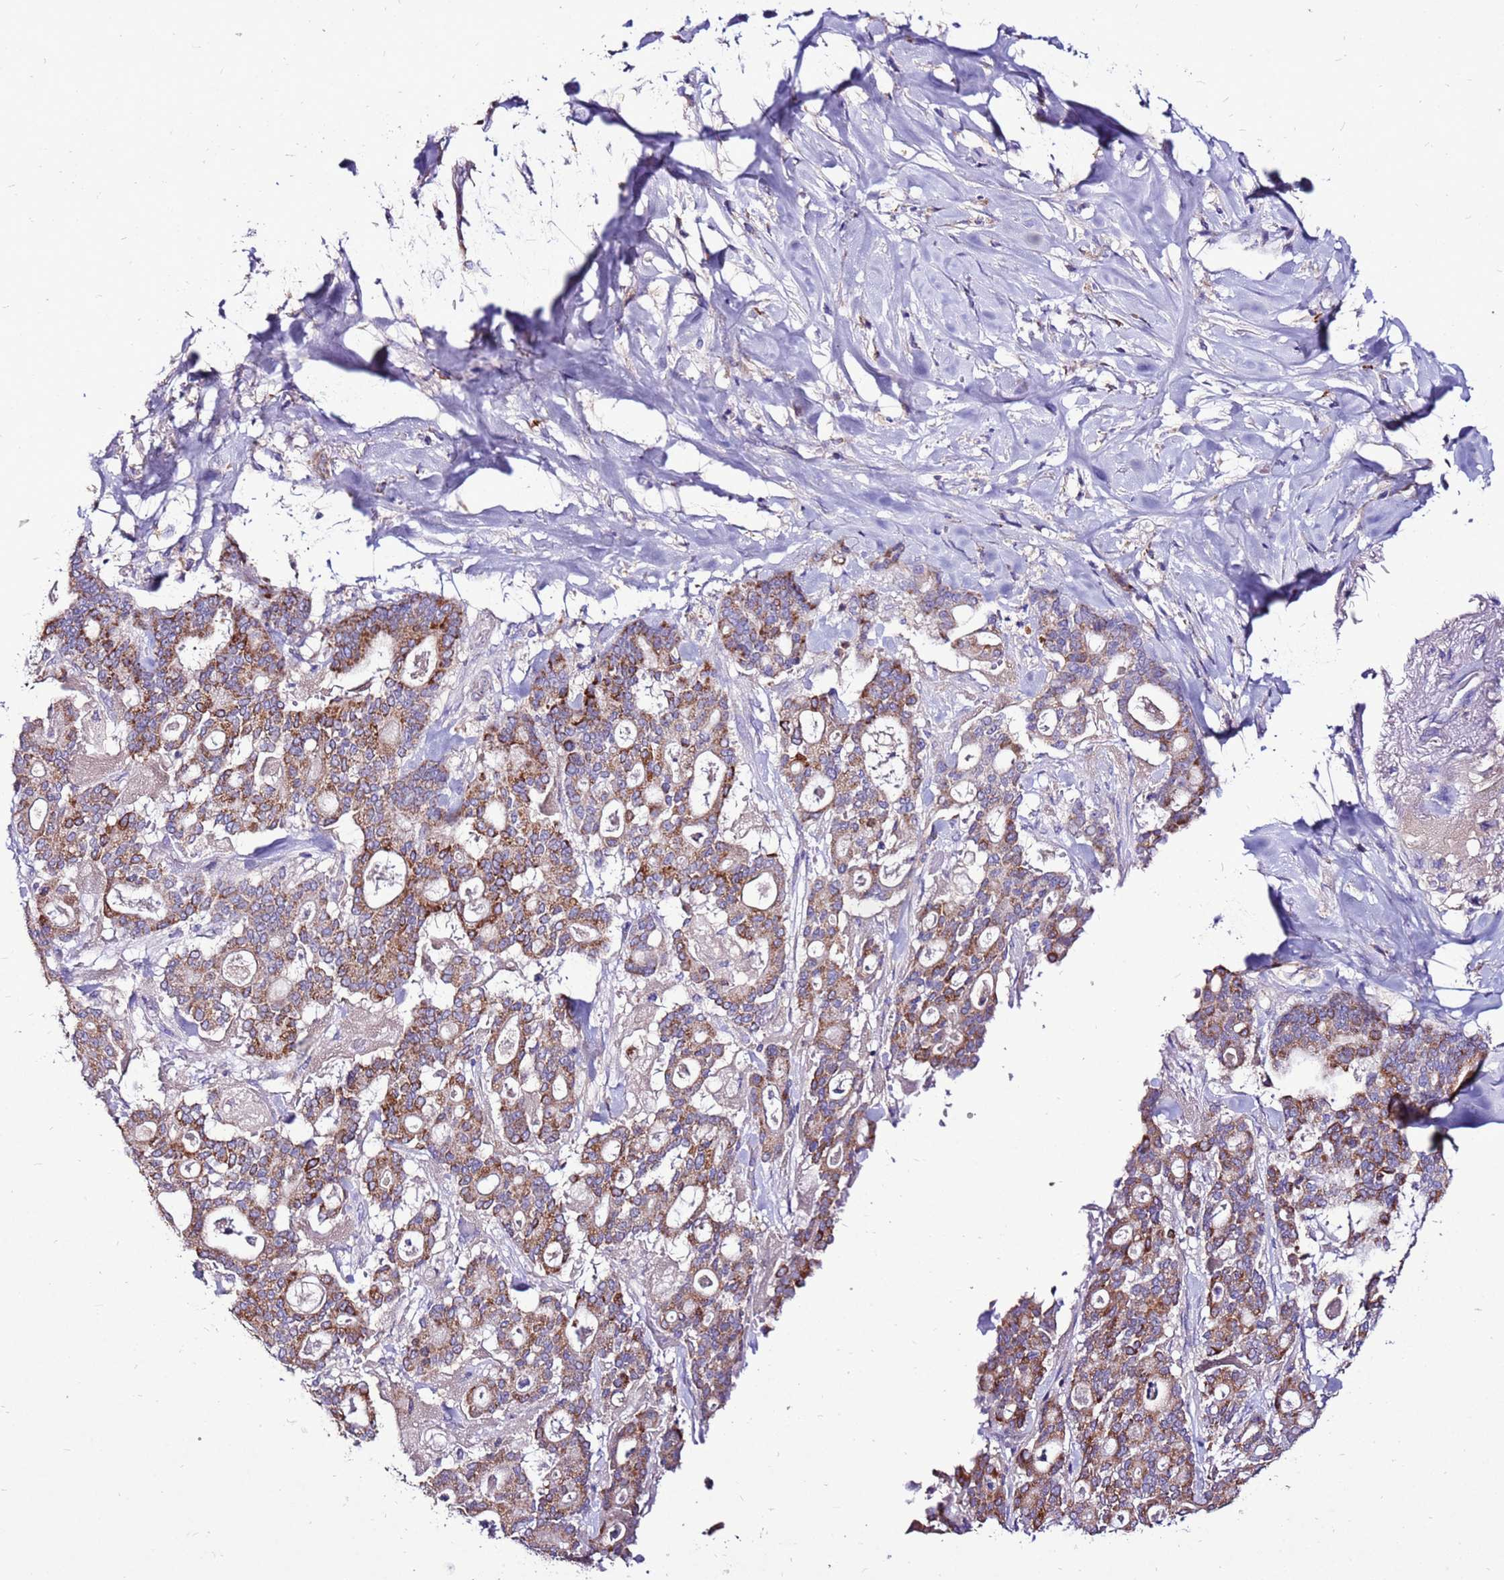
{"staining": {"intensity": "moderate", "quantity": "25%-75%", "location": "cytoplasmic/membranous"}, "tissue": "pancreatic cancer", "cell_type": "Tumor cells", "image_type": "cancer", "snomed": [{"axis": "morphology", "description": "Adenocarcinoma, NOS"}, {"axis": "topography", "description": "Pancreas"}], "caption": "Protein staining by immunohistochemistry exhibits moderate cytoplasmic/membranous expression in about 25%-75% of tumor cells in pancreatic cancer. The staining was performed using DAB to visualize the protein expression in brown, while the nuclei were stained in blue with hematoxylin (Magnification: 20x).", "gene": "TMEM106C", "patient": {"sex": "male", "age": 63}}